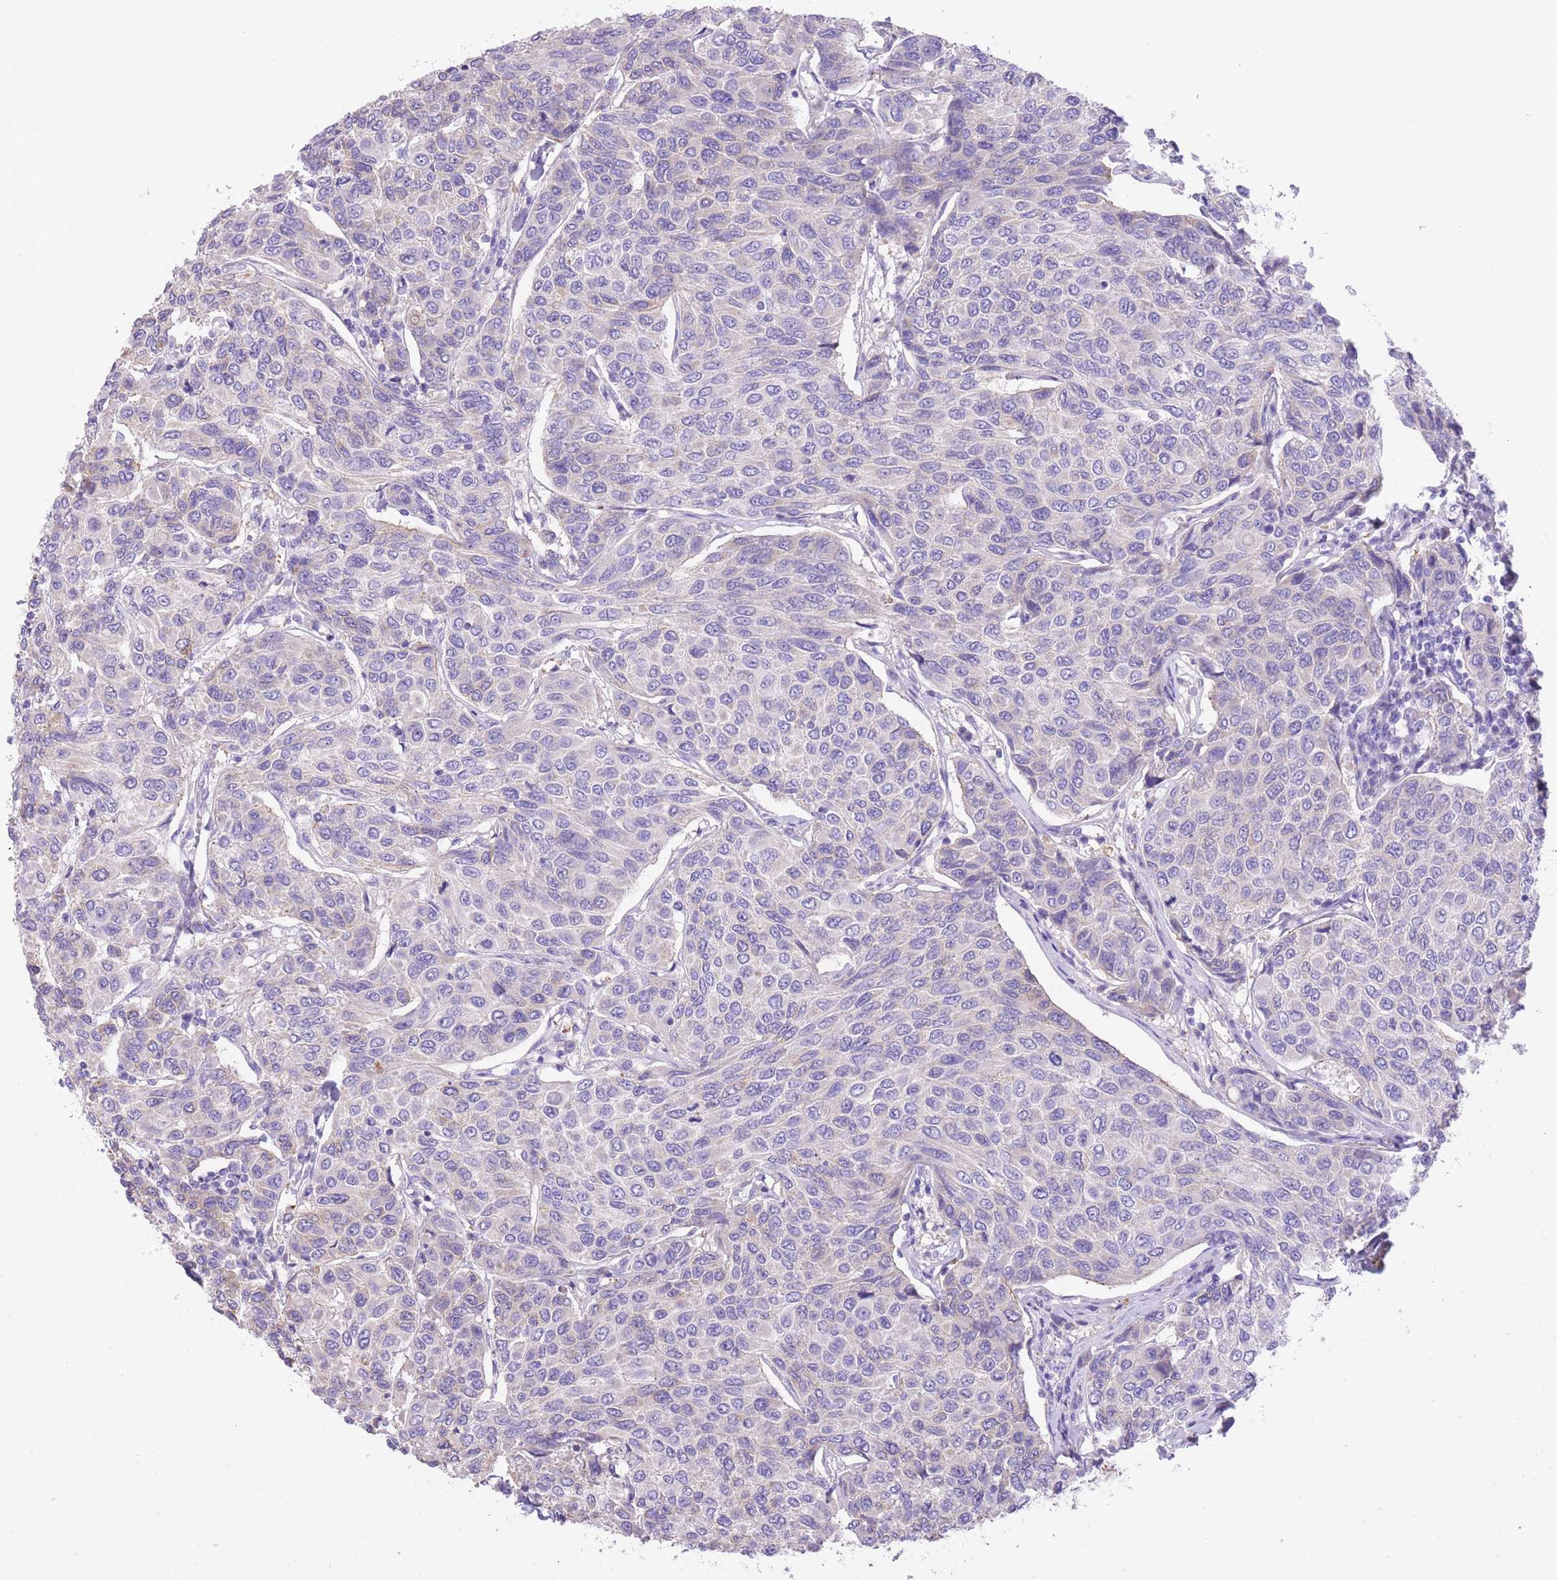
{"staining": {"intensity": "negative", "quantity": "none", "location": "none"}, "tissue": "breast cancer", "cell_type": "Tumor cells", "image_type": "cancer", "snomed": [{"axis": "morphology", "description": "Duct carcinoma"}, {"axis": "topography", "description": "Breast"}], "caption": "Immunohistochemical staining of human breast intraductal carcinoma demonstrates no significant staining in tumor cells.", "gene": "RHOU", "patient": {"sex": "female", "age": 55}}